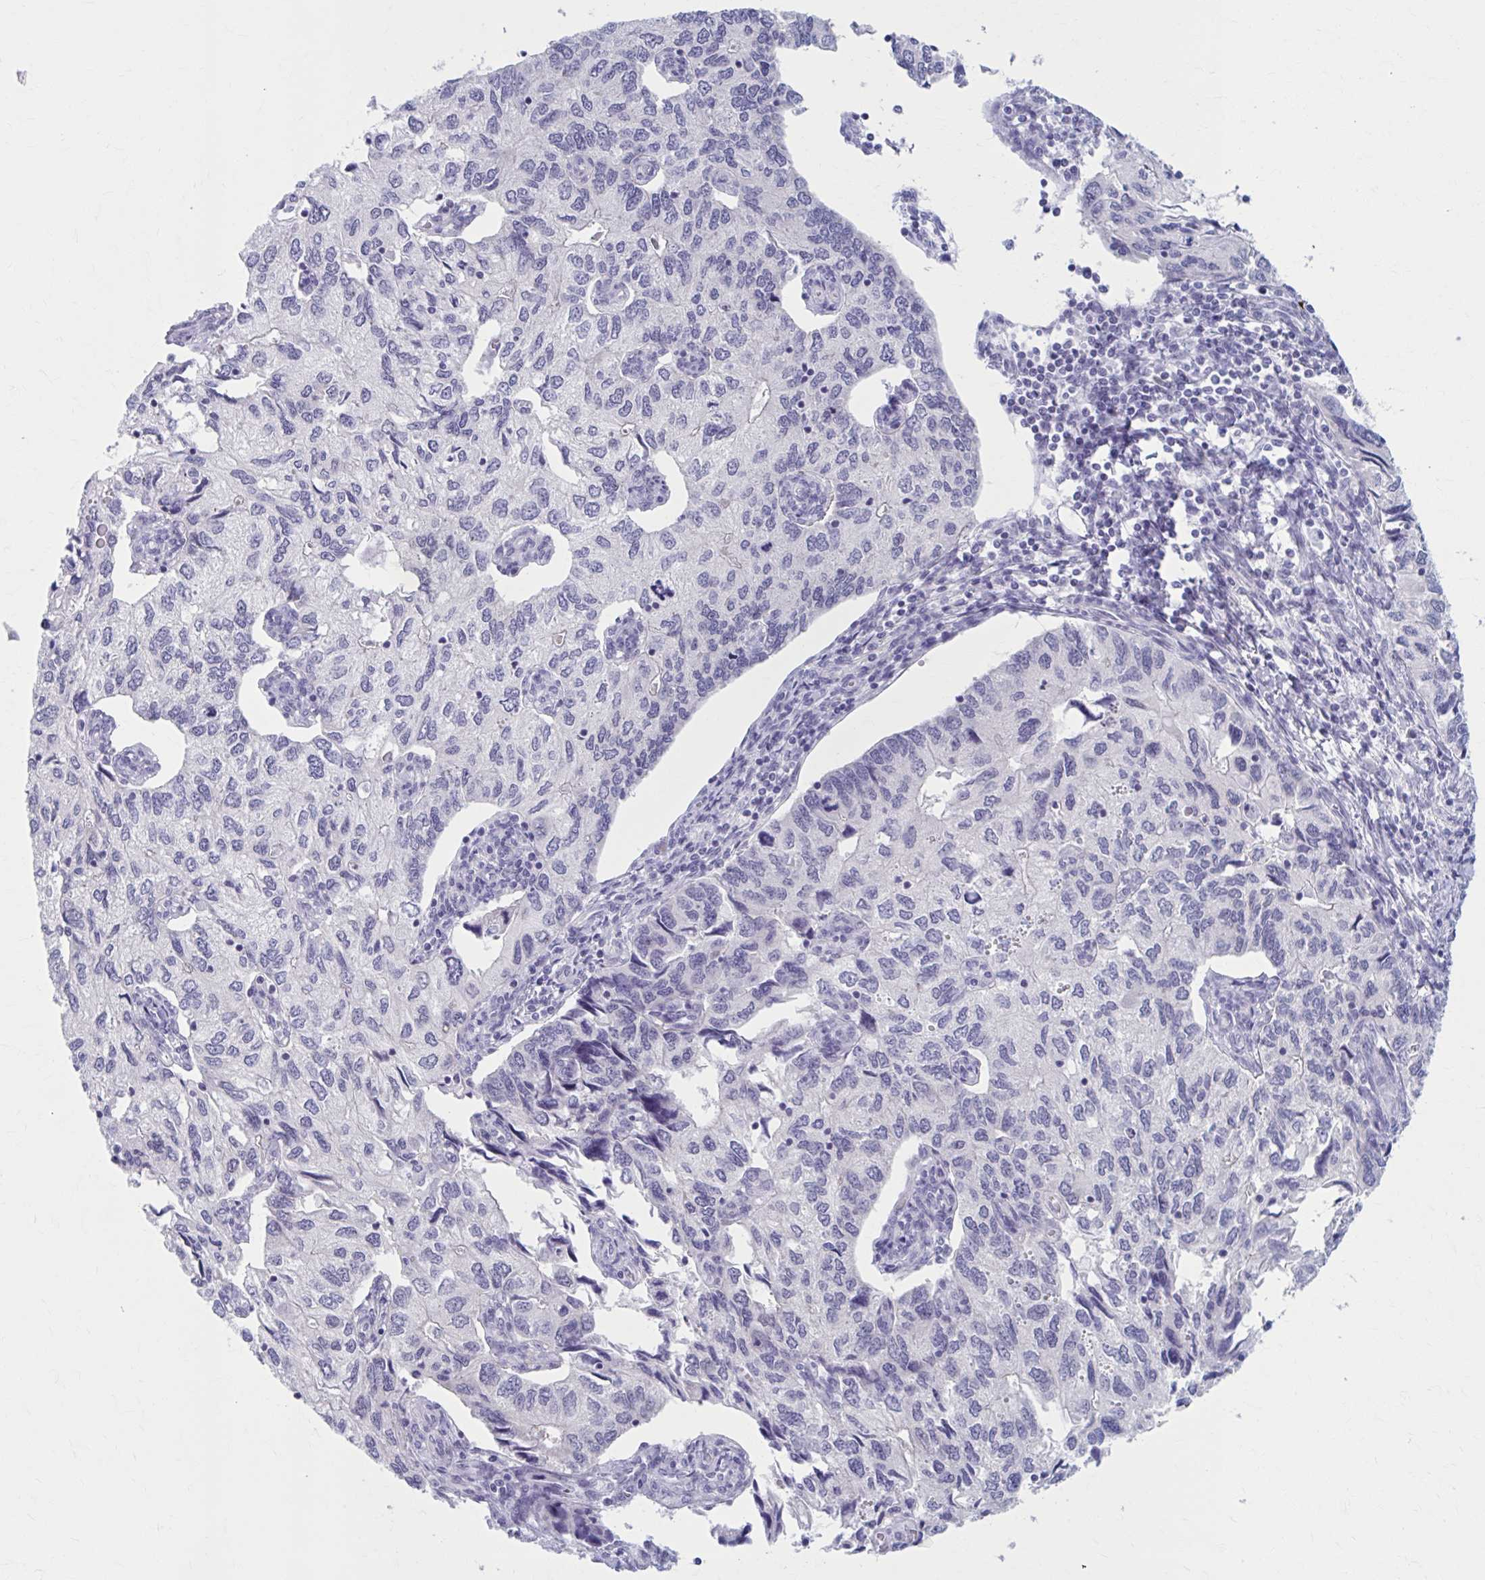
{"staining": {"intensity": "negative", "quantity": "none", "location": "none"}, "tissue": "endometrial cancer", "cell_type": "Tumor cells", "image_type": "cancer", "snomed": [{"axis": "morphology", "description": "Carcinoma, NOS"}, {"axis": "topography", "description": "Uterus"}], "caption": "High power microscopy micrograph of an immunohistochemistry histopathology image of carcinoma (endometrial), revealing no significant expression in tumor cells.", "gene": "CCDC105", "patient": {"sex": "female", "age": 76}}